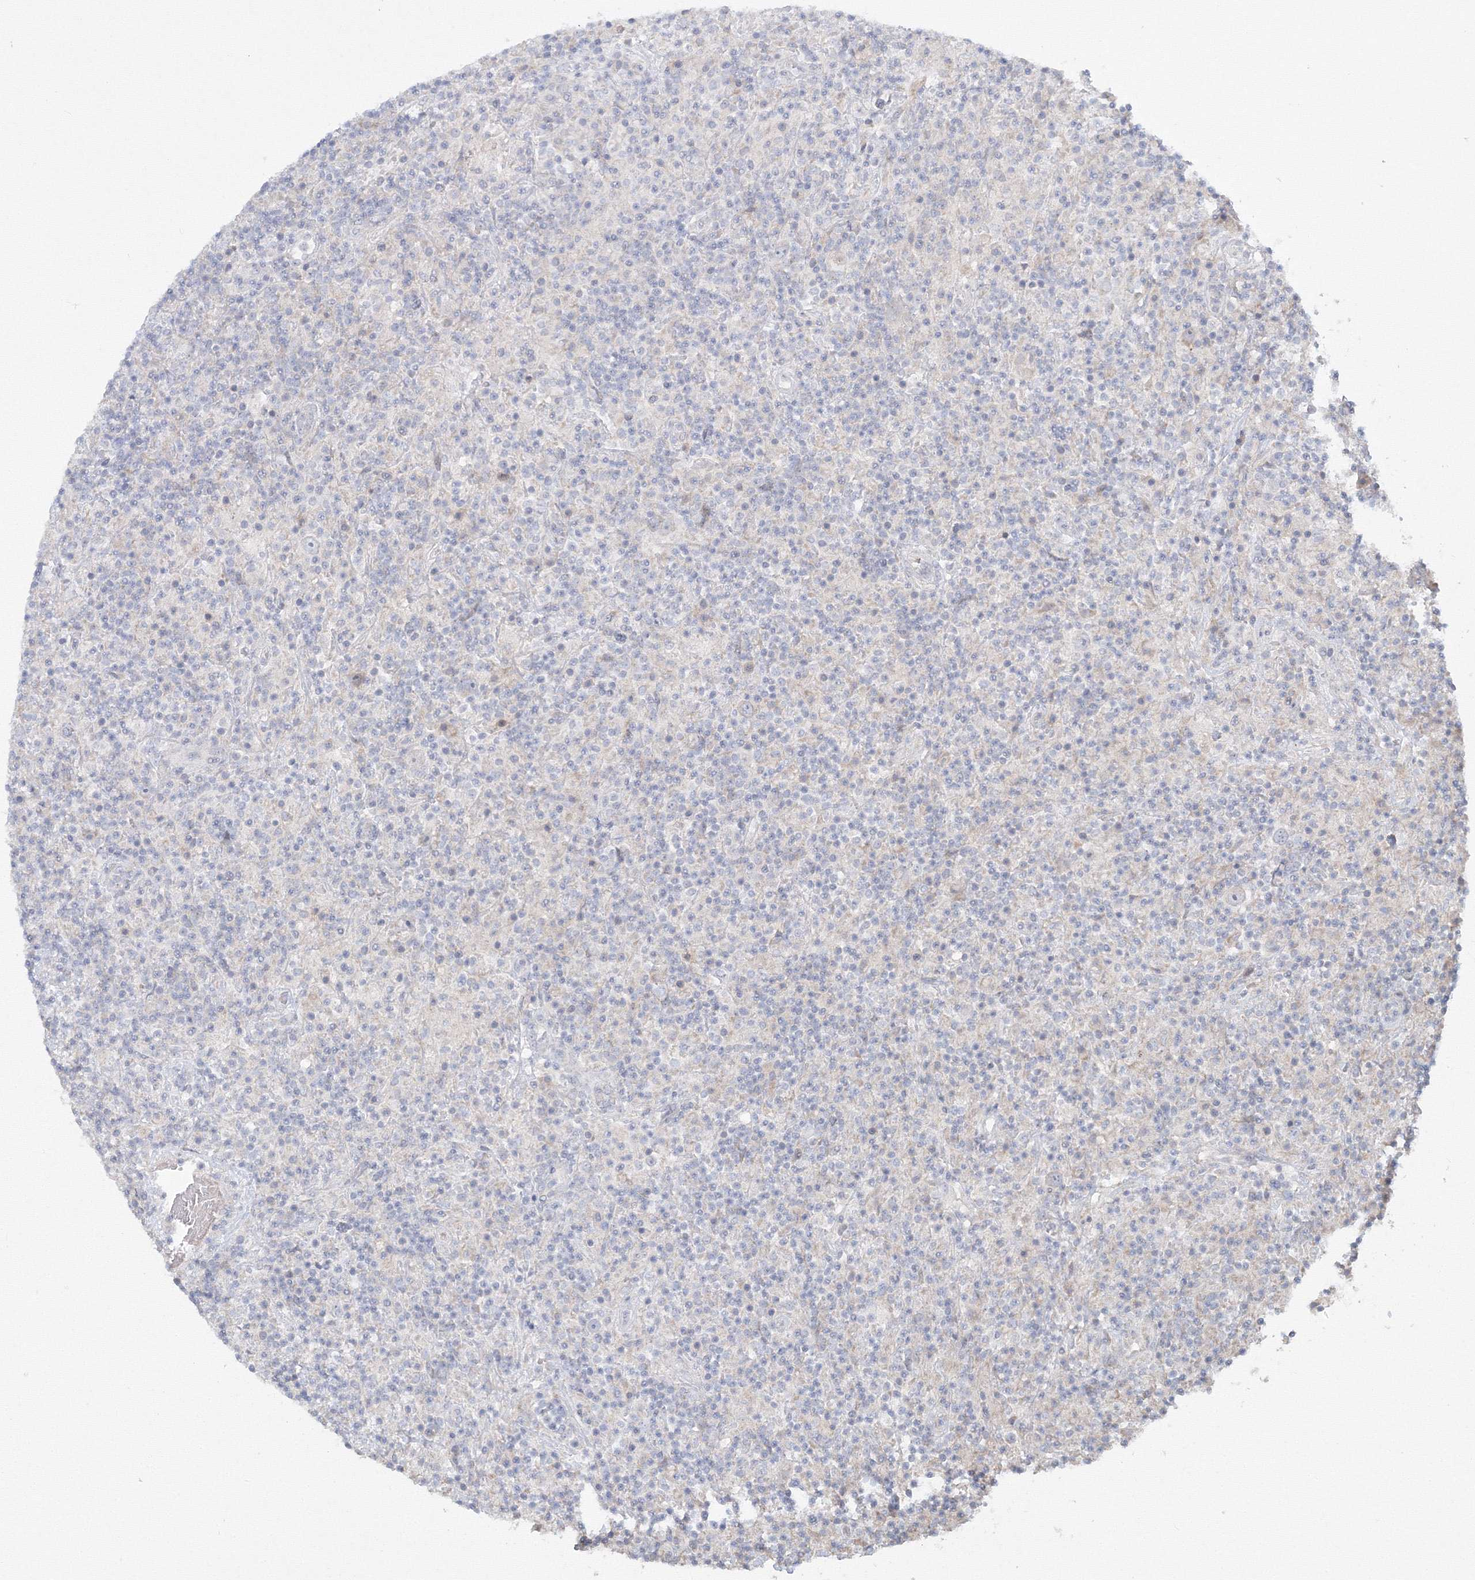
{"staining": {"intensity": "negative", "quantity": "none", "location": "none"}, "tissue": "lymphoma", "cell_type": "Tumor cells", "image_type": "cancer", "snomed": [{"axis": "morphology", "description": "Hodgkin's disease, NOS"}, {"axis": "topography", "description": "Lymph node"}], "caption": "Hodgkin's disease was stained to show a protein in brown. There is no significant positivity in tumor cells.", "gene": "WDR49", "patient": {"sex": "male", "age": 70}}